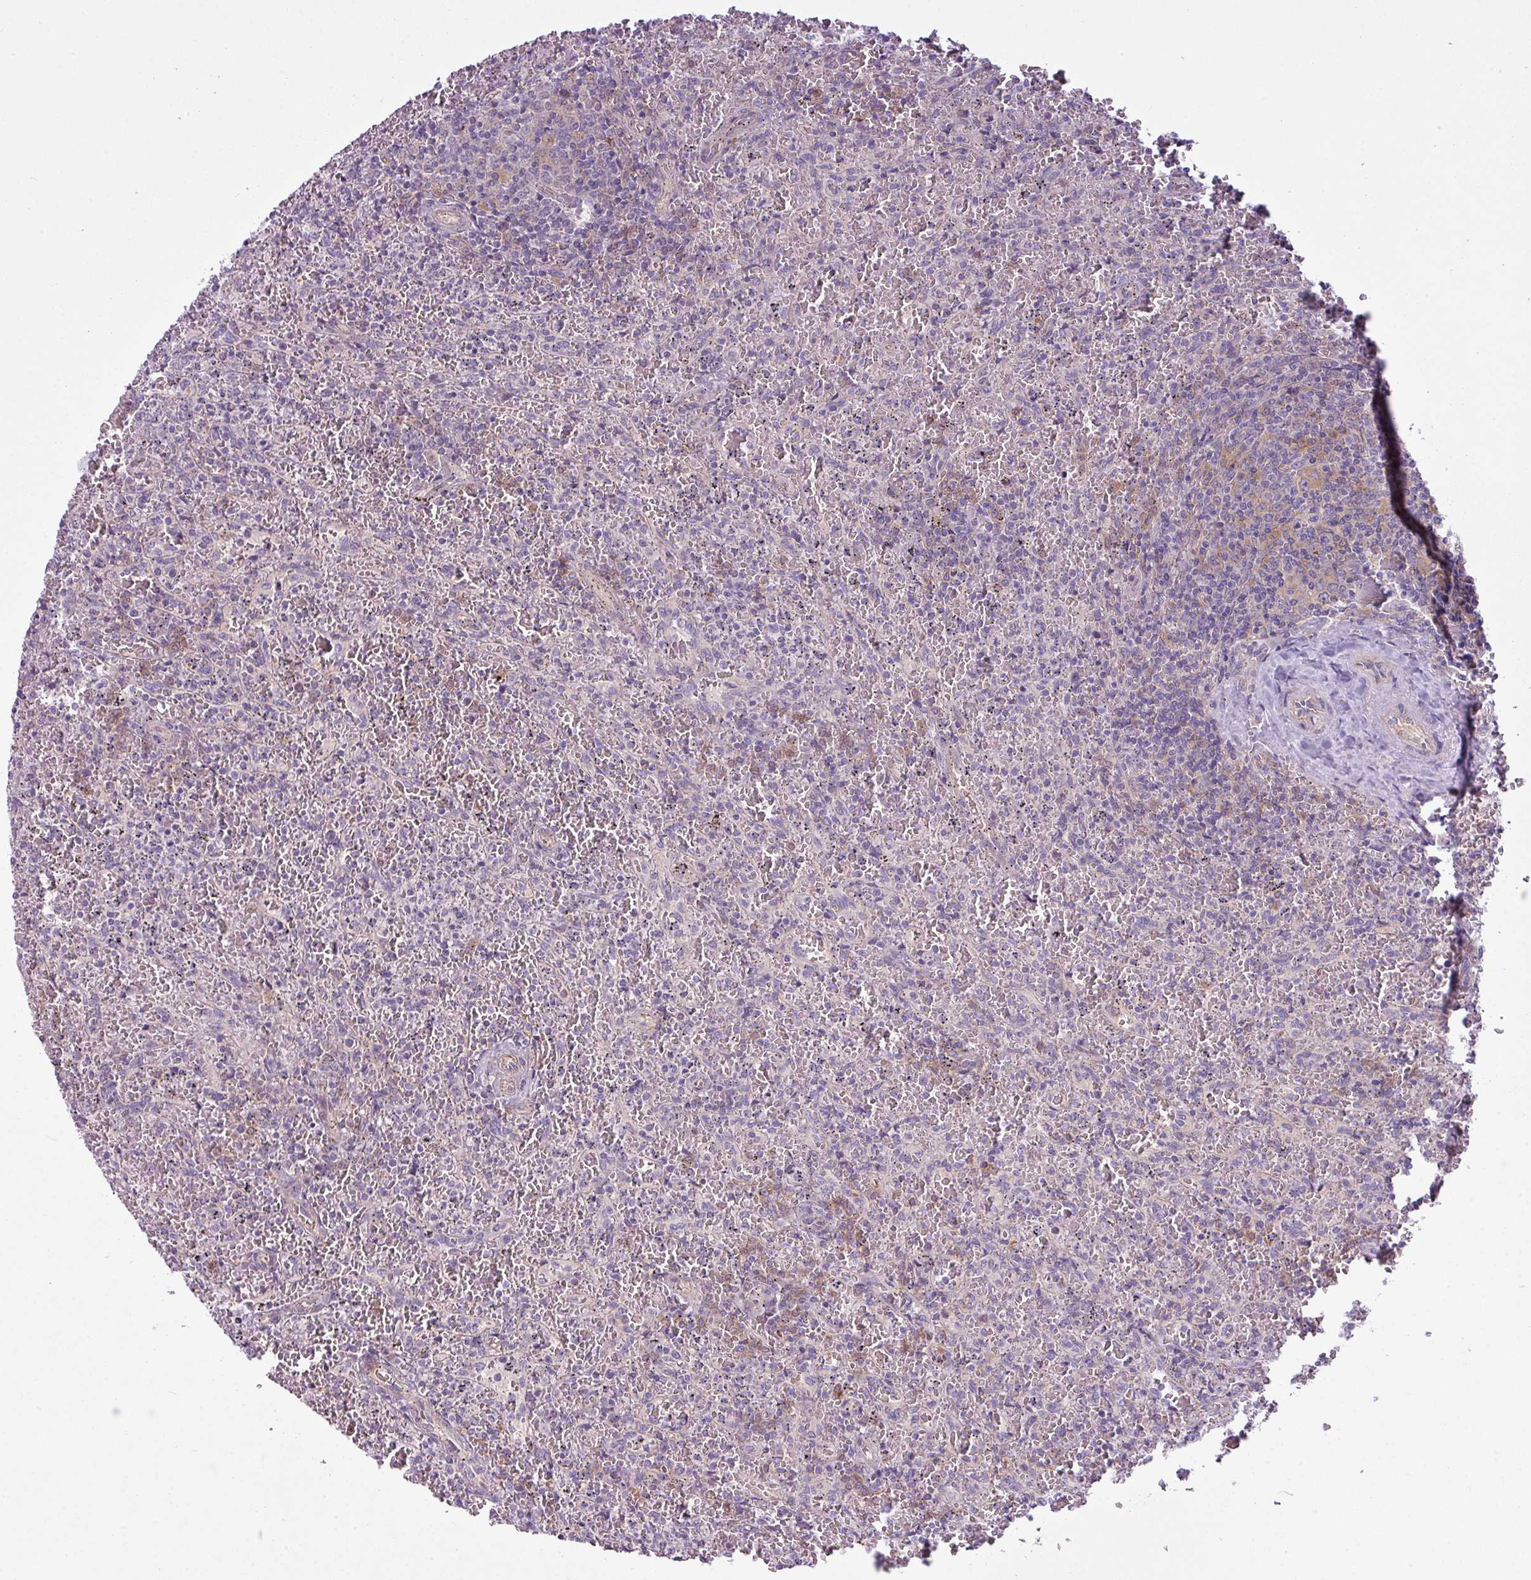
{"staining": {"intensity": "weak", "quantity": "<25%", "location": "cytoplasmic/membranous"}, "tissue": "lymphoma", "cell_type": "Tumor cells", "image_type": "cancer", "snomed": [{"axis": "morphology", "description": "Malignant lymphoma, non-Hodgkin's type, Low grade"}, {"axis": "topography", "description": "Spleen"}], "caption": "Immunohistochemistry of malignant lymphoma, non-Hodgkin's type (low-grade) demonstrates no staining in tumor cells. The staining is performed using DAB brown chromogen with nuclei counter-stained in using hematoxylin.", "gene": "CAMK2B", "patient": {"sex": "female", "age": 64}}